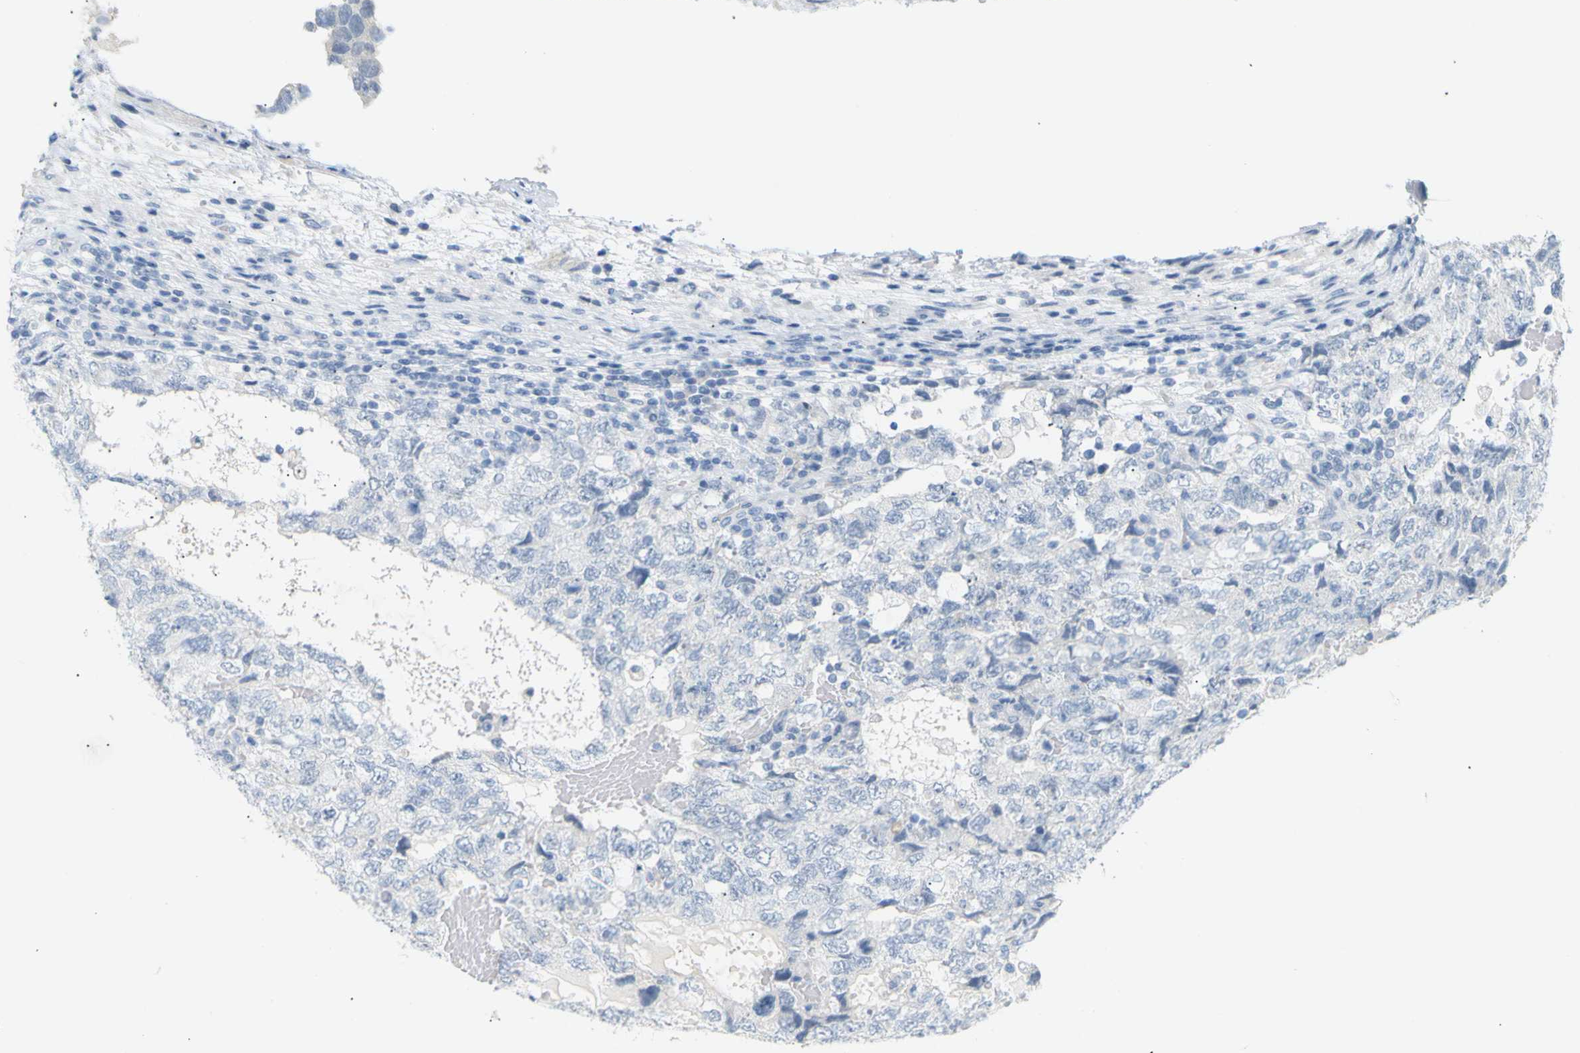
{"staining": {"intensity": "negative", "quantity": "none", "location": "none"}, "tissue": "testis cancer", "cell_type": "Tumor cells", "image_type": "cancer", "snomed": [{"axis": "morphology", "description": "Carcinoma, Embryonal, NOS"}, {"axis": "topography", "description": "Testis"}], "caption": "The micrograph demonstrates no significant positivity in tumor cells of testis cancer.", "gene": "OPN1SW", "patient": {"sex": "male", "age": 36}}